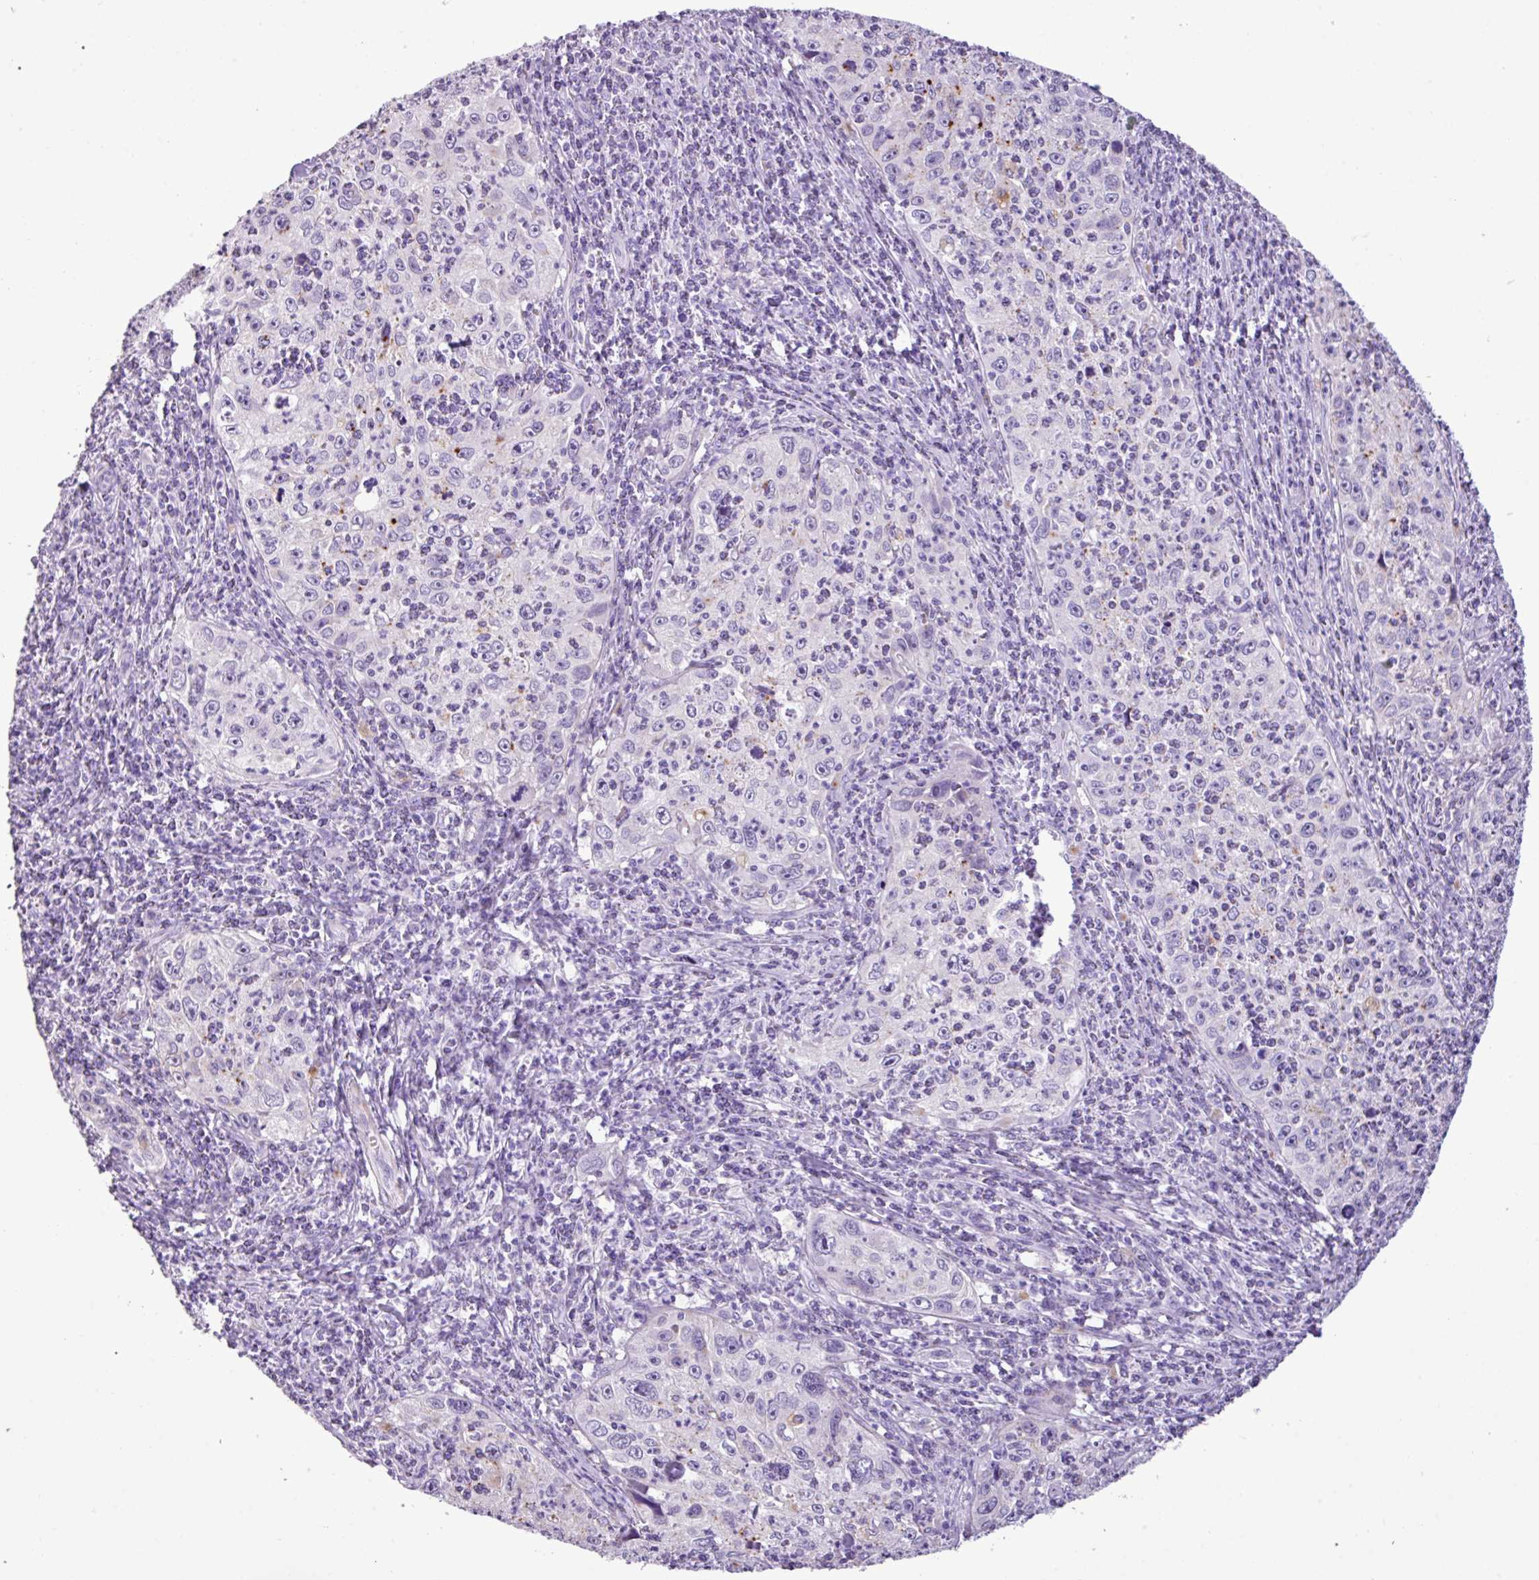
{"staining": {"intensity": "moderate", "quantity": "<25%", "location": "cytoplasmic/membranous"}, "tissue": "cervical cancer", "cell_type": "Tumor cells", "image_type": "cancer", "snomed": [{"axis": "morphology", "description": "Squamous cell carcinoma, NOS"}, {"axis": "topography", "description": "Cervix"}], "caption": "Tumor cells reveal moderate cytoplasmic/membranous positivity in about <25% of cells in cervical cancer (squamous cell carcinoma).", "gene": "ZSCAN5A", "patient": {"sex": "female", "age": 30}}